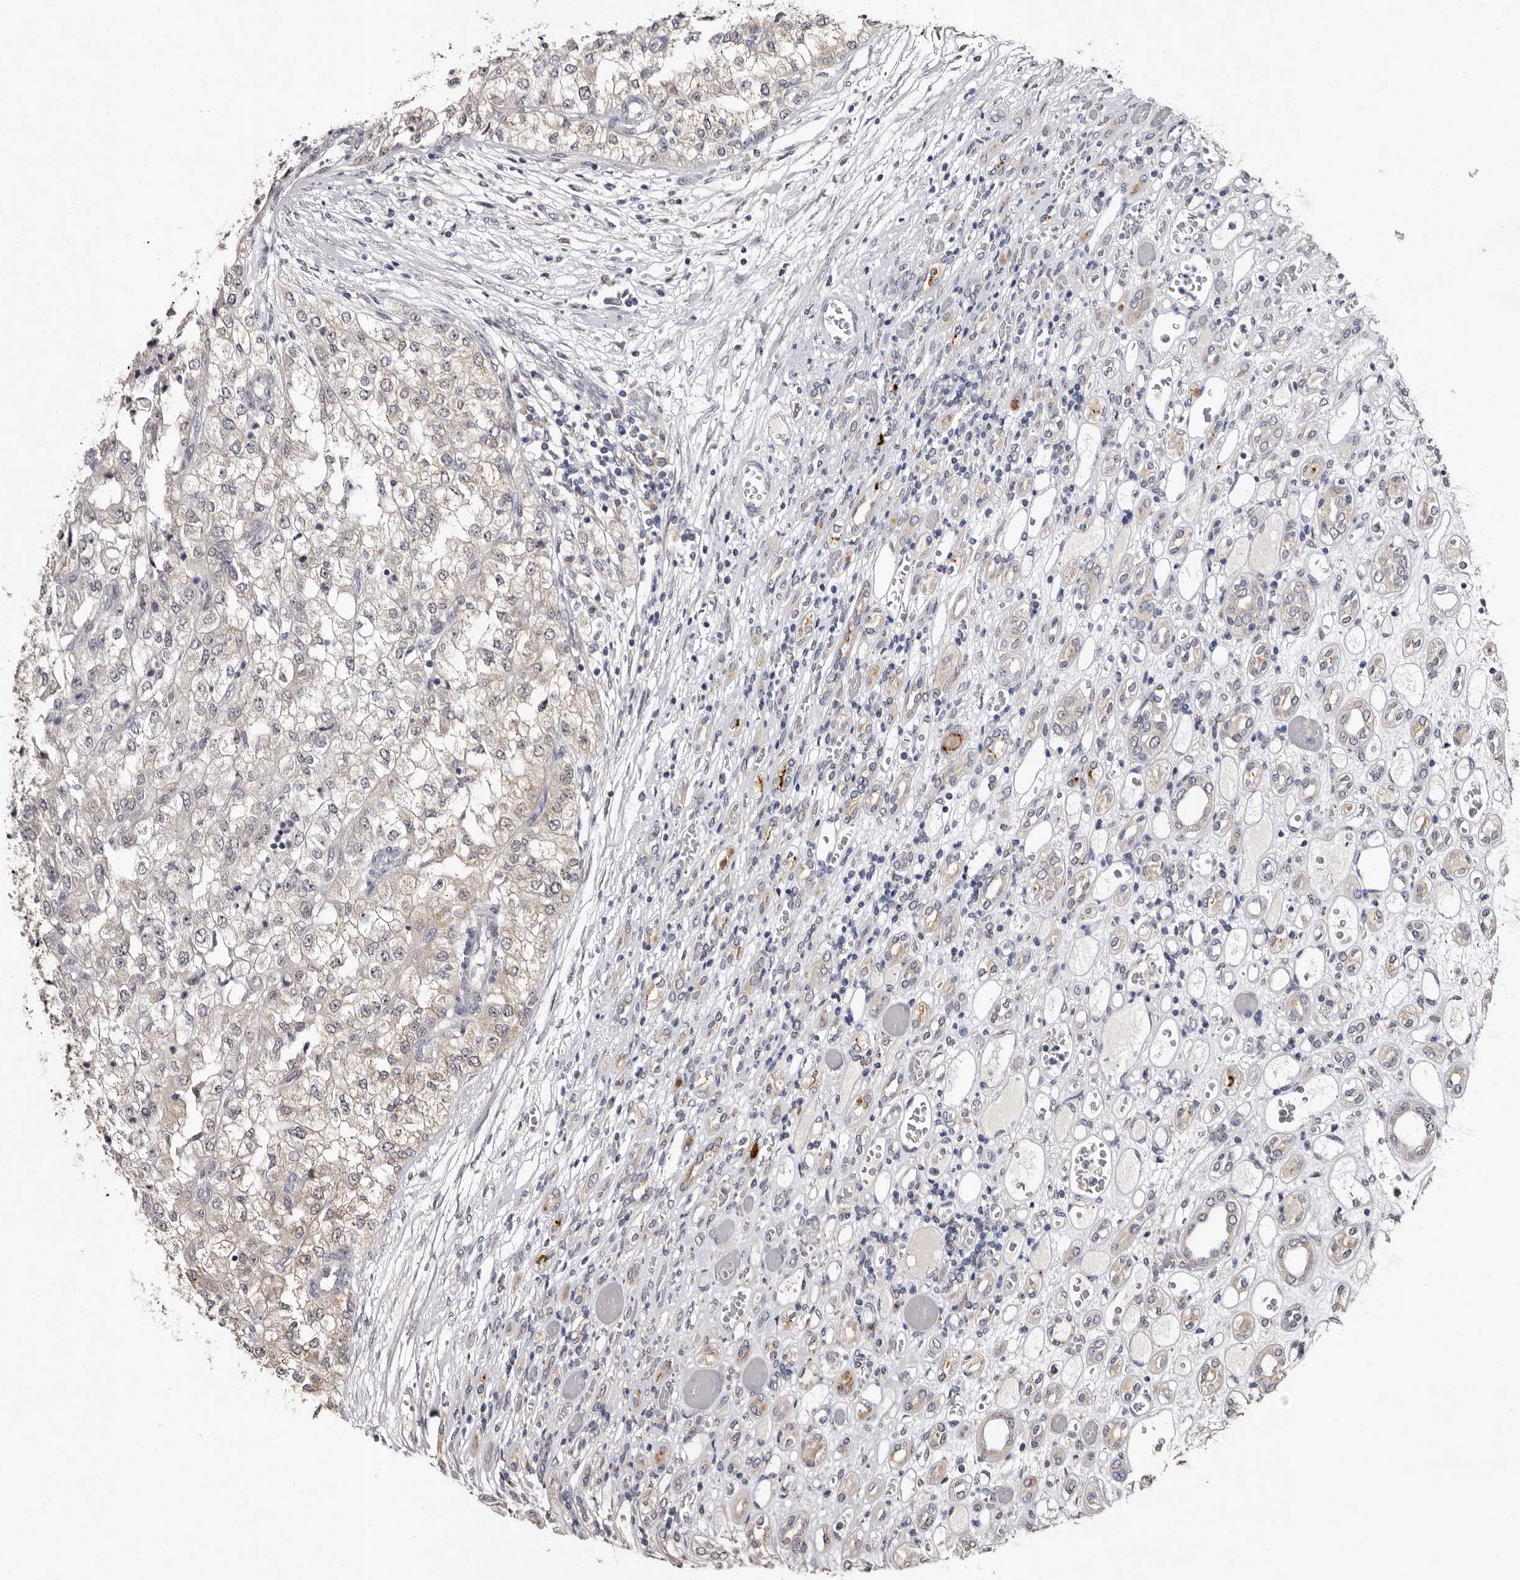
{"staining": {"intensity": "negative", "quantity": "none", "location": "none"}, "tissue": "renal cancer", "cell_type": "Tumor cells", "image_type": "cancer", "snomed": [{"axis": "morphology", "description": "Adenocarcinoma, NOS"}, {"axis": "topography", "description": "Kidney"}], "caption": "IHC of human renal adenocarcinoma displays no expression in tumor cells.", "gene": "FAM91A1", "patient": {"sex": "female", "age": 54}}